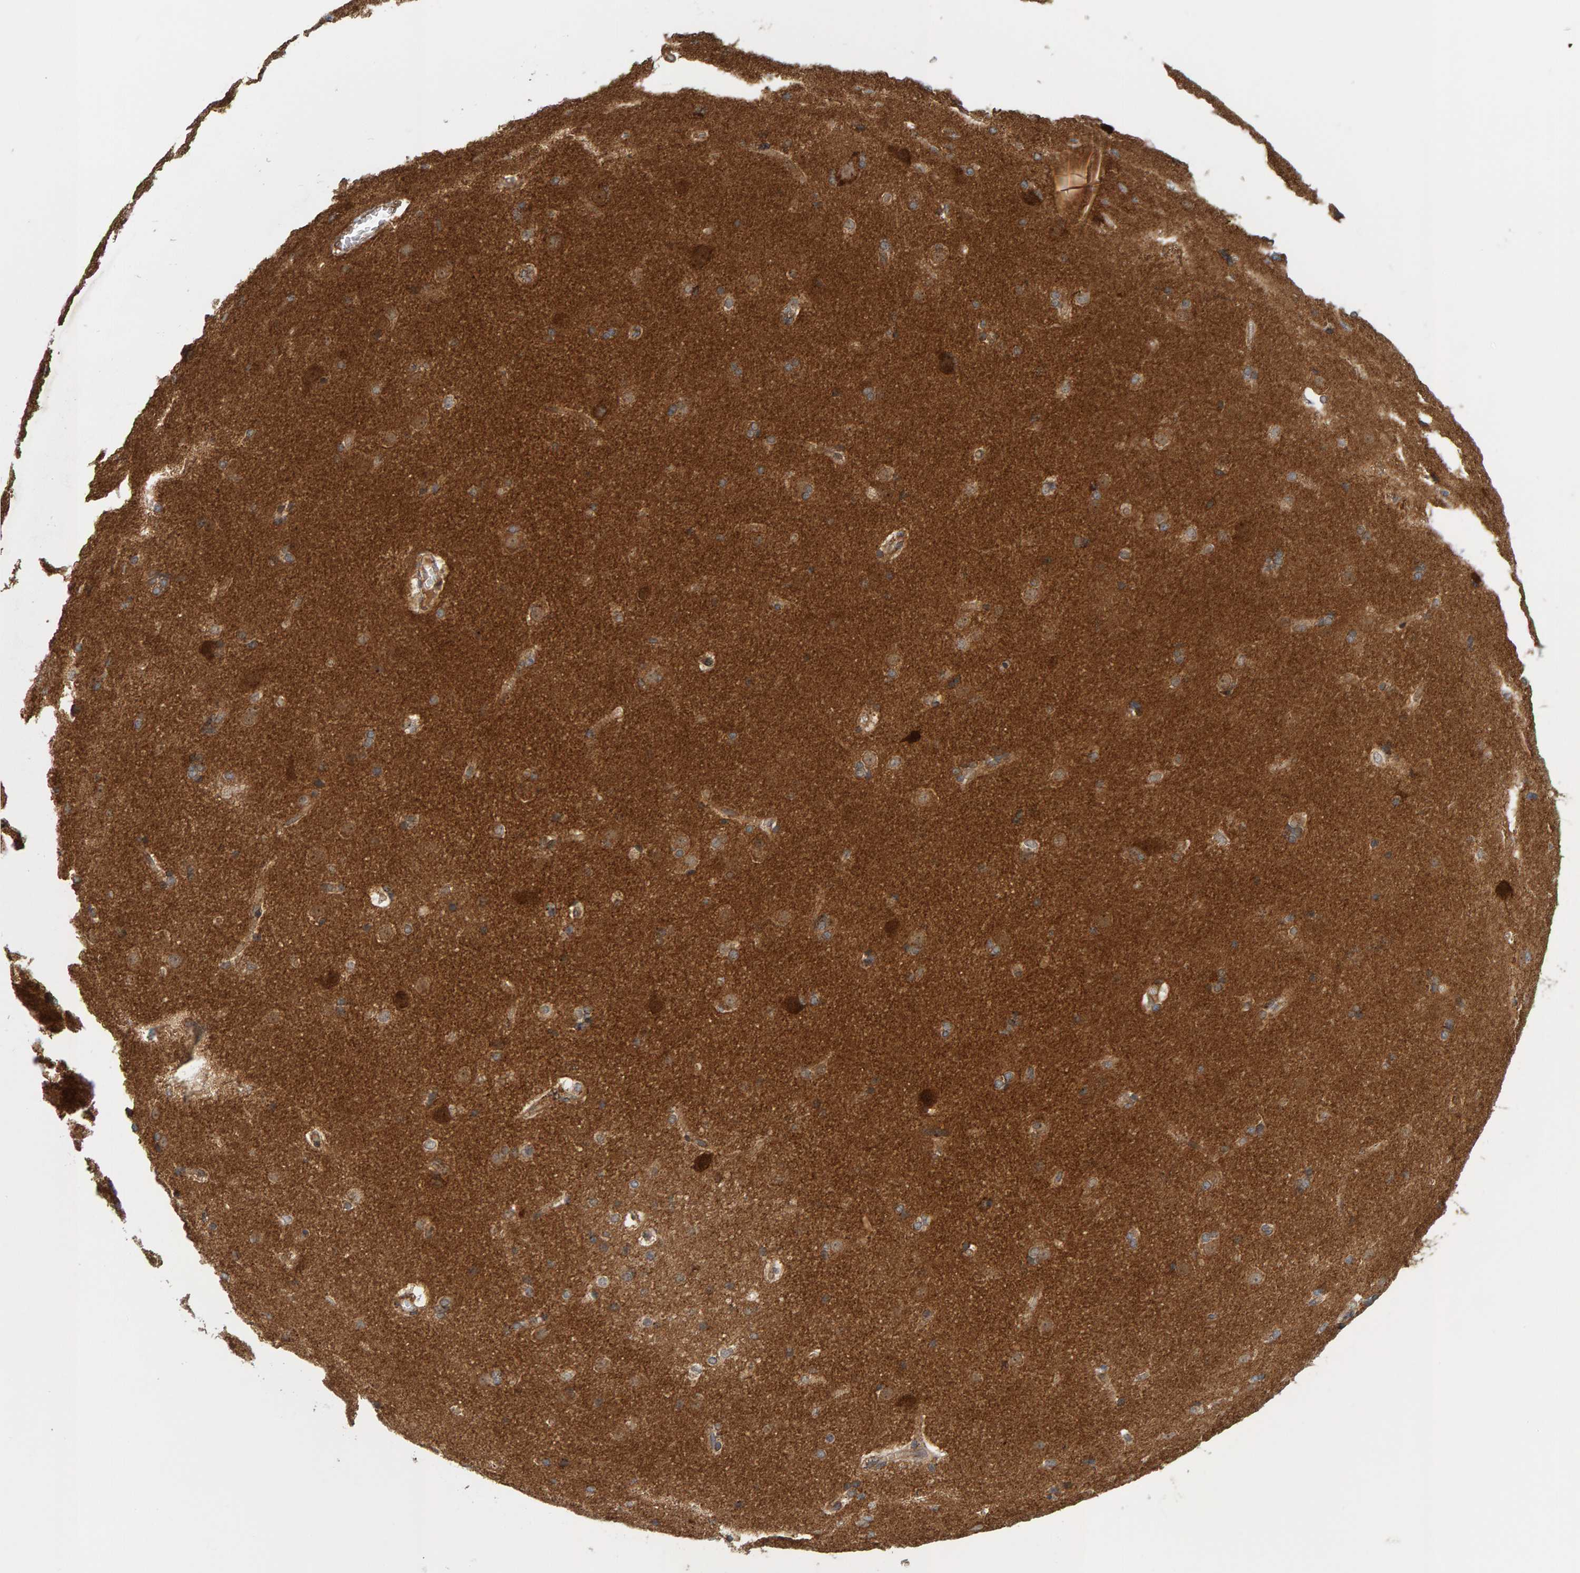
{"staining": {"intensity": "moderate", "quantity": ">75%", "location": "cytoplasmic/membranous"}, "tissue": "caudate", "cell_type": "Glial cells", "image_type": "normal", "snomed": [{"axis": "morphology", "description": "Normal tissue, NOS"}, {"axis": "topography", "description": "Lateral ventricle wall"}], "caption": "Immunohistochemical staining of normal caudate demonstrates moderate cytoplasmic/membranous protein positivity in approximately >75% of glial cells. The protein of interest is shown in brown color, while the nuclei are stained blue.", "gene": "BAIAP2", "patient": {"sex": "female", "age": 19}}